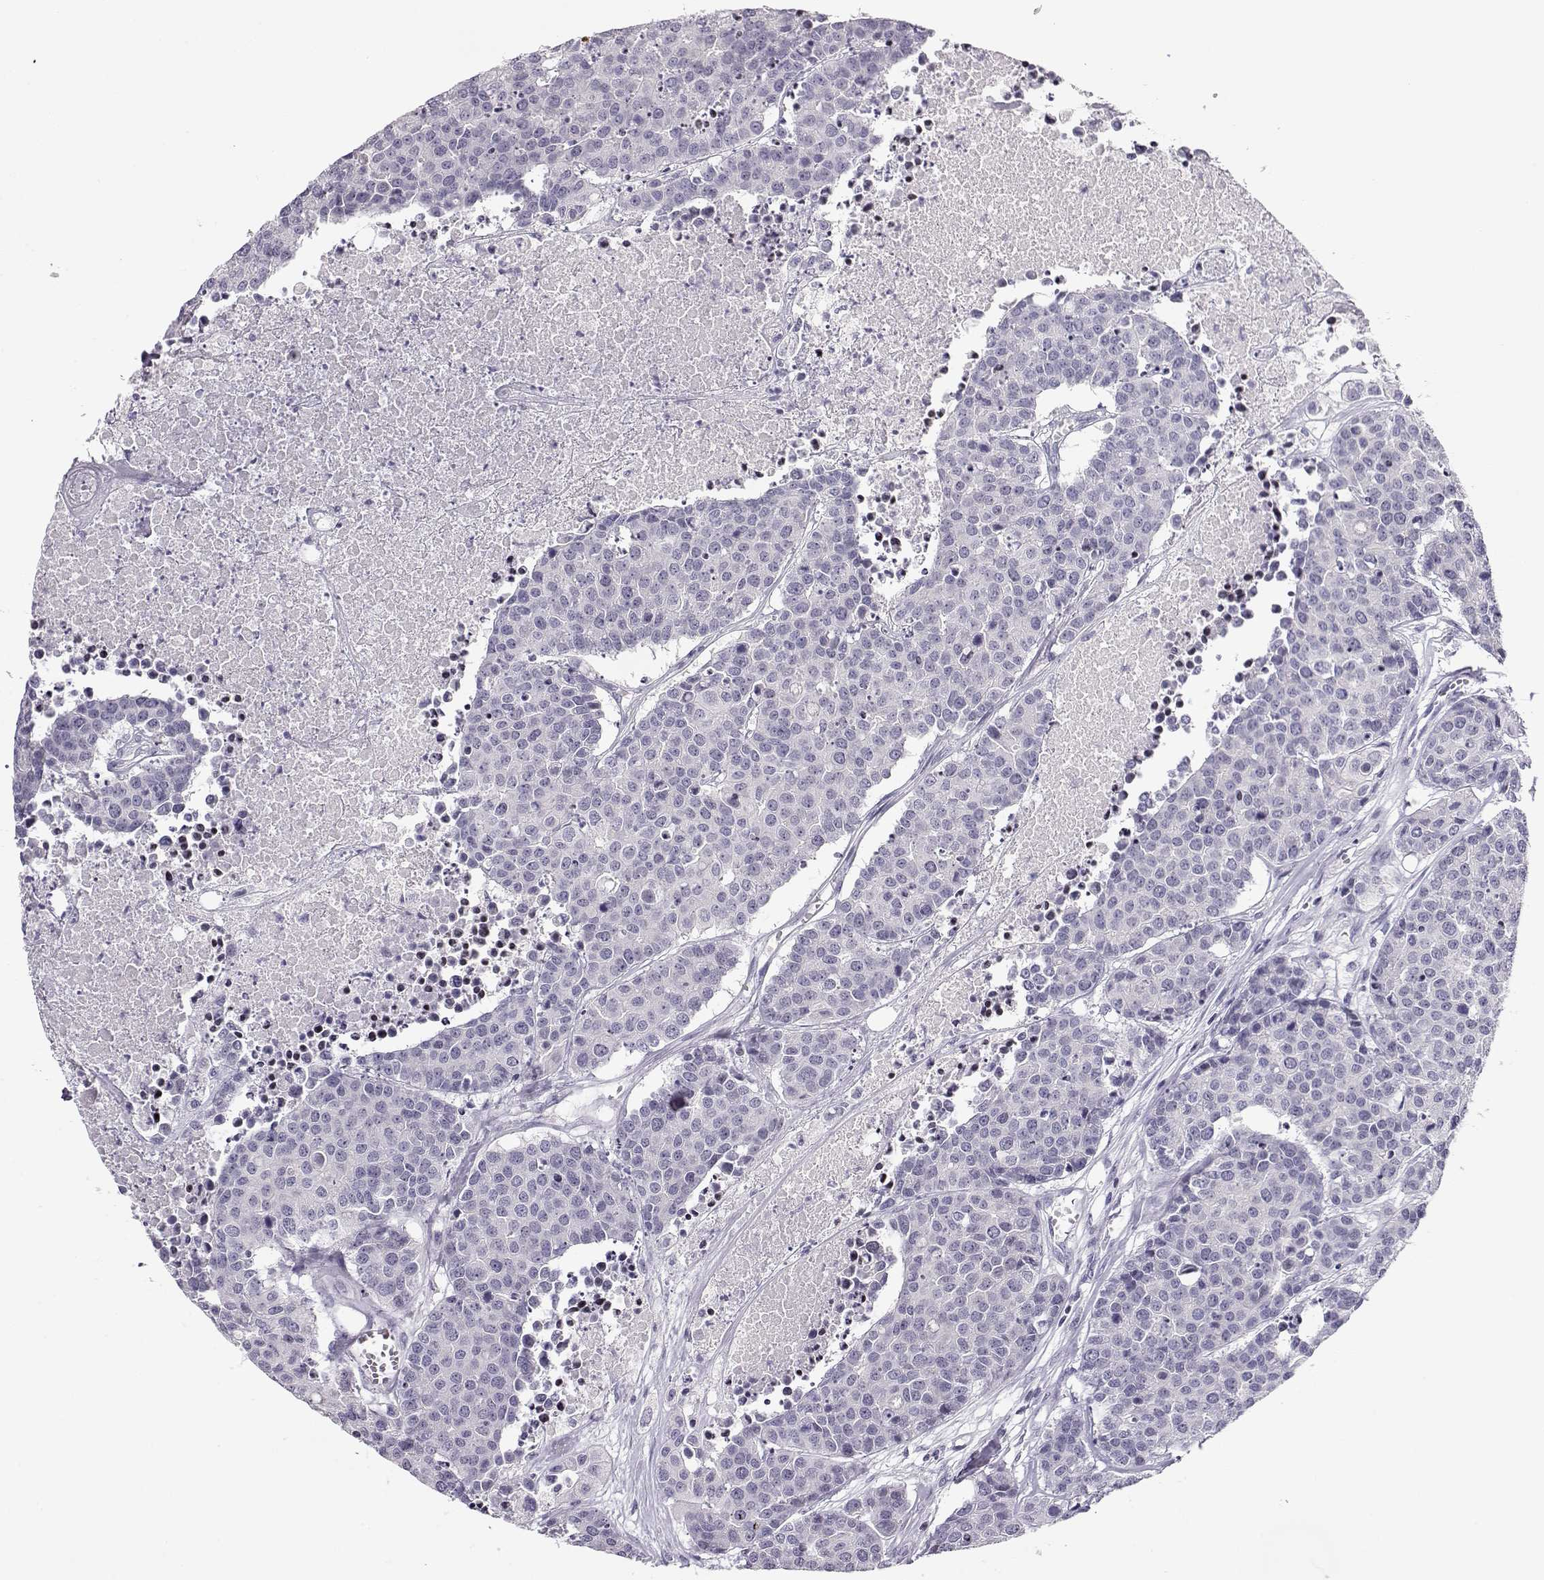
{"staining": {"intensity": "negative", "quantity": "none", "location": "none"}, "tissue": "carcinoid", "cell_type": "Tumor cells", "image_type": "cancer", "snomed": [{"axis": "morphology", "description": "Carcinoid, malignant, NOS"}, {"axis": "topography", "description": "Colon"}], "caption": "A high-resolution histopathology image shows immunohistochemistry staining of carcinoid (malignant), which displays no significant staining in tumor cells. (Brightfield microscopy of DAB IHC at high magnification).", "gene": "CRX", "patient": {"sex": "male", "age": 81}}